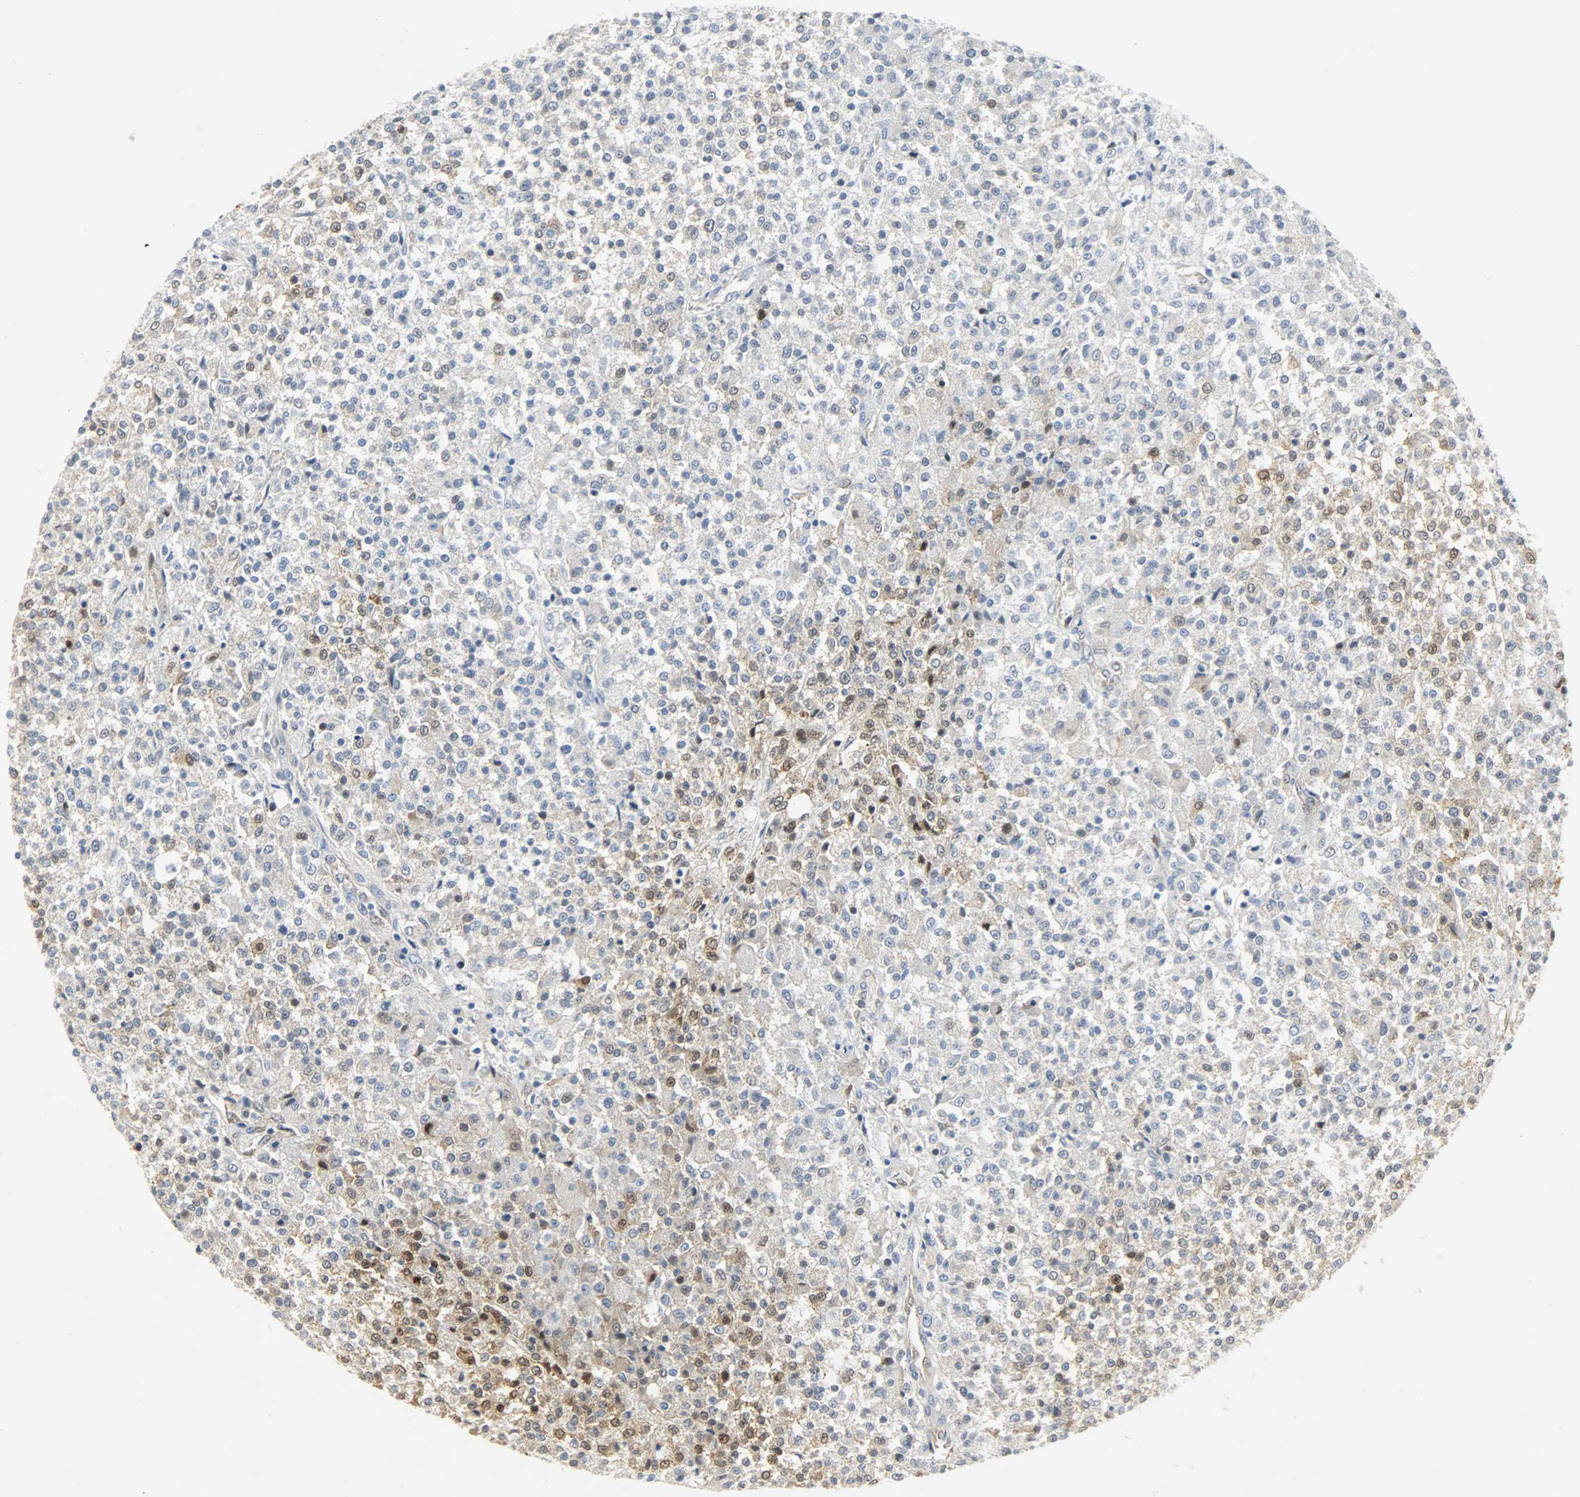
{"staining": {"intensity": "moderate", "quantity": "<25%", "location": "nuclear"}, "tissue": "testis cancer", "cell_type": "Tumor cells", "image_type": "cancer", "snomed": [{"axis": "morphology", "description": "Seminoma, NOS"}, {"axis": "topography", "description": "Testis"}], "caption": "The histopathology image demonstrates a brown stain indicating the presence of a protein in the nuclear of tumor cells in testis cancer.", "gene": "EIF4EBP1", "patient": {"sex": "male", "age": 59}}